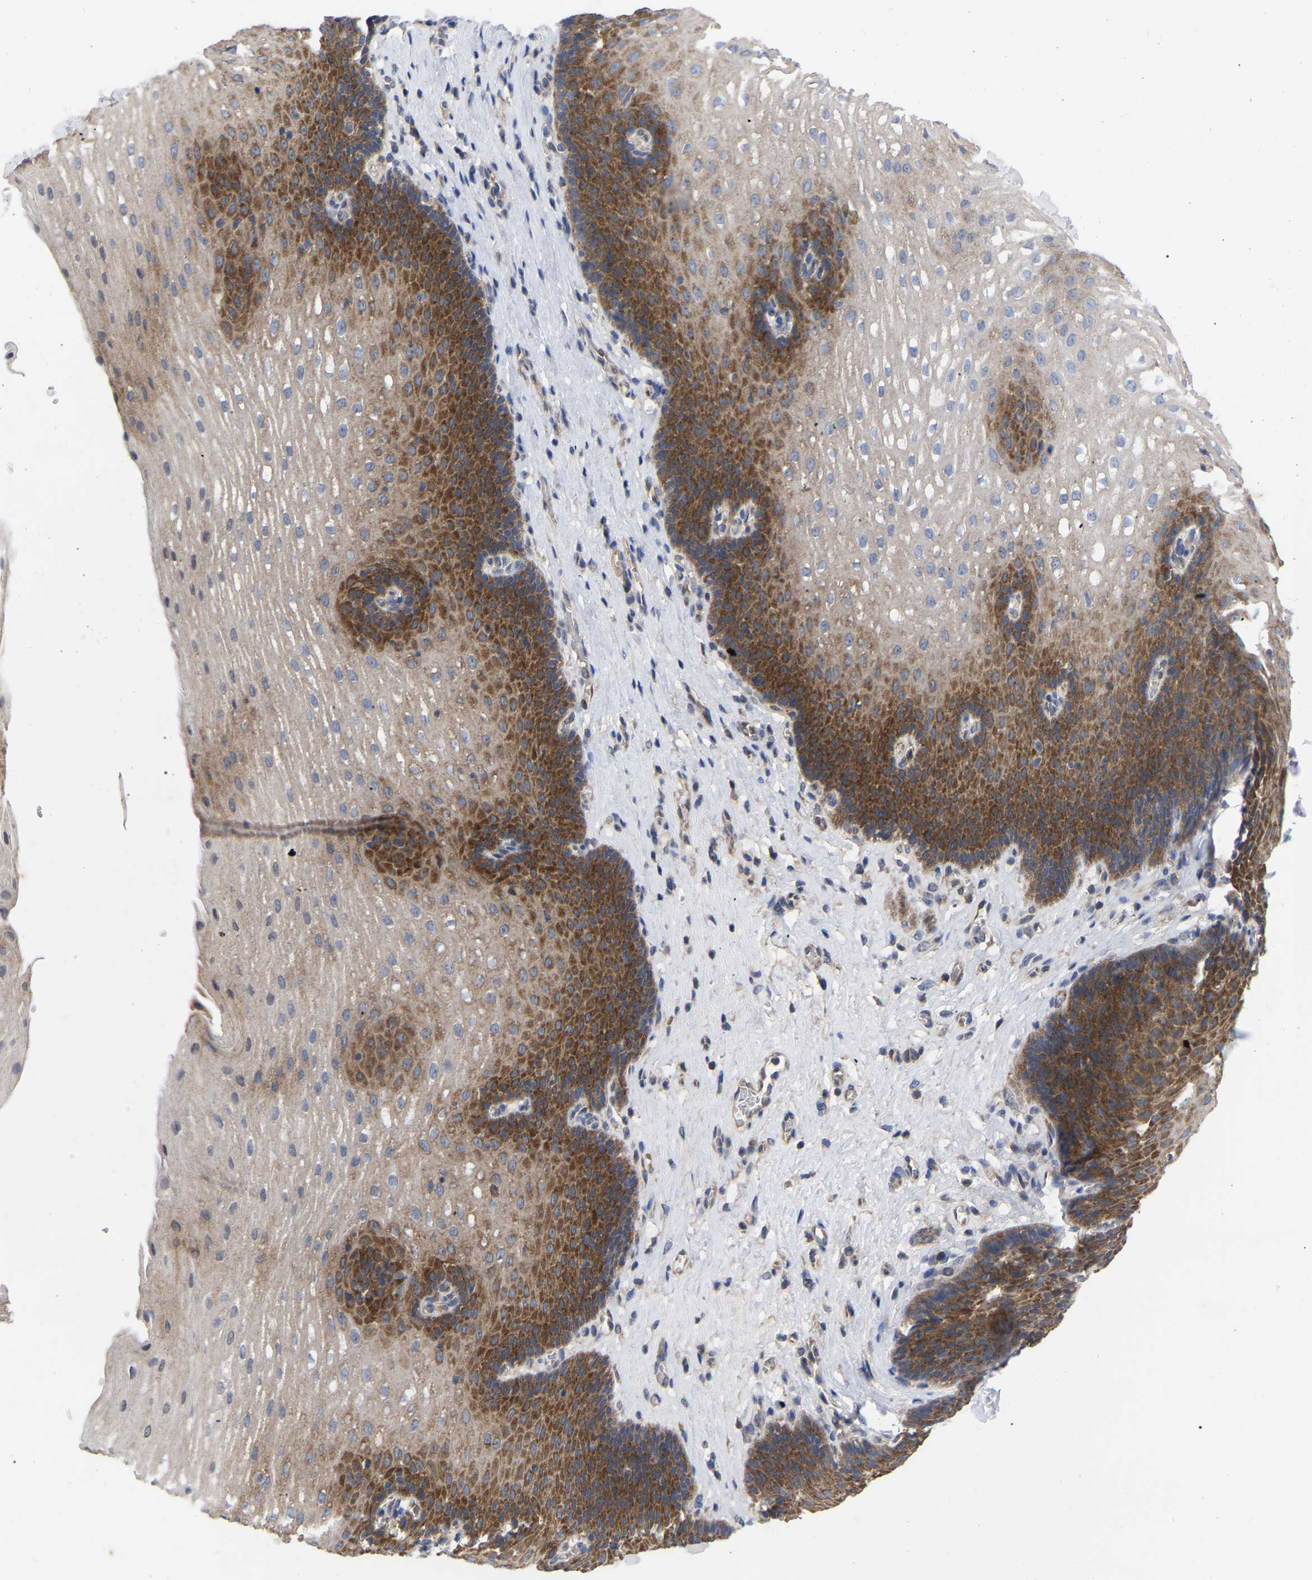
{"staining": {"intensity": "strong", "quantity": "25%-75%", "location": "cytoplasmic/membranous"}, "tissue": "esophagus", "cell_type": "Squamous epithelial cells", "image_type": "normal", "snomed": [{"axis": "morphology", "description": "Normal tissue, NOS"}, {"axis": "topography", "description": "Esophagus"}], "caption": "A high amount of strong cytoplasmic/membranous positivity is appreciated in about 25%-75% of squamous epithelial cells in unremarkable esophagus. Nuclei are stained in blue.", "gene": "TCP1", "patient": {"sex": "male", "age": 48}}